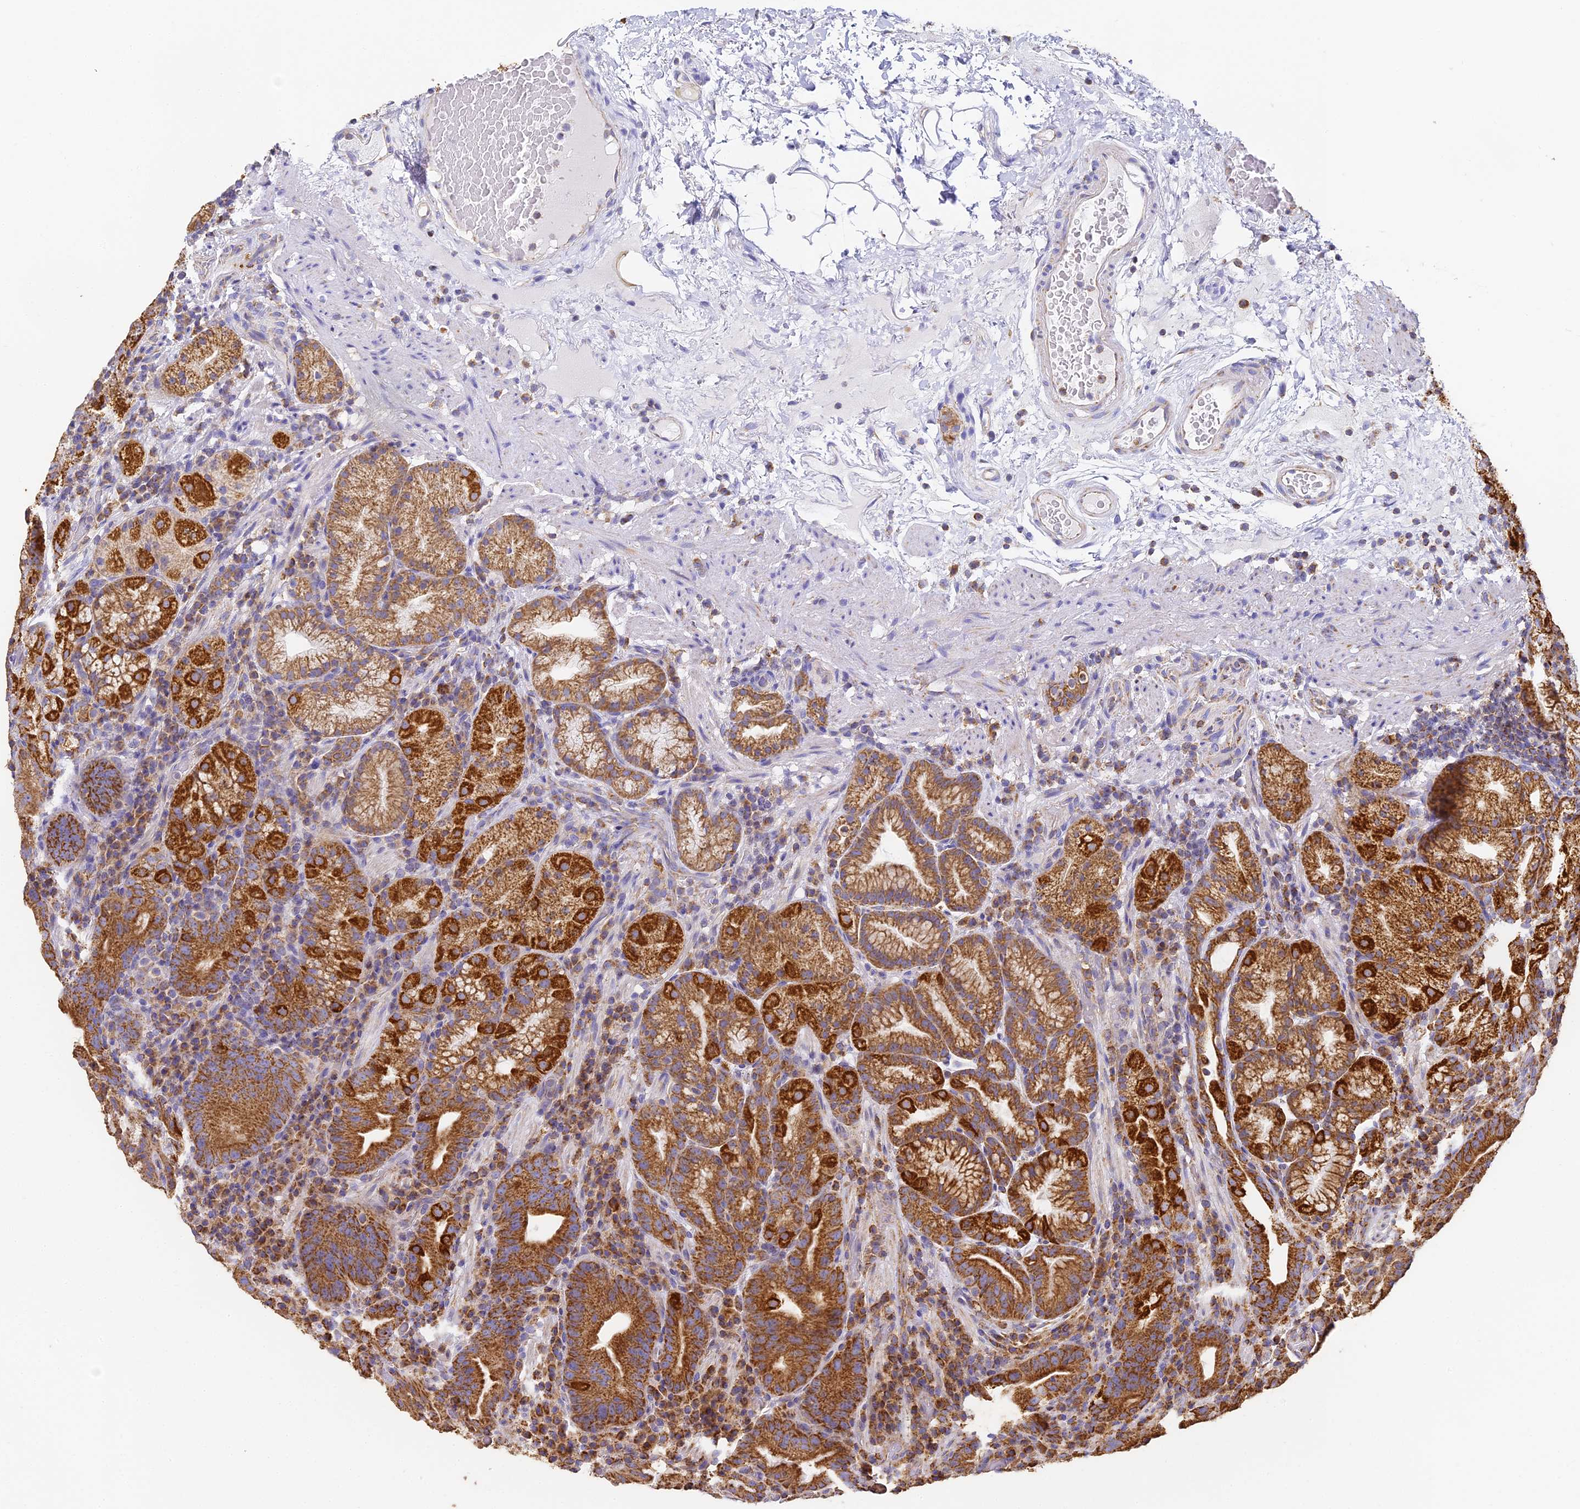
{"staining": {"intensity": "strong", "quantity": ">75%", "location": "cytoplasmic/membranous"}, "tissue": "stomach", "cell_type": "Glandular cells", "image_type": "normal", "snomed": [{"axis": "morphology", "description": "Normal tissue, NOS"}, {"axis": "morphology", "description": "Inflammation, NOS"}, {"axis": "topography", "description": "Stomach"}], "caption": "Glandular cells exhibit strong cytoplasmic/membranous positivity in approximately >75% of cells in normal stomach.", "gene": "COX6C", "patient": {"sex": "male", "age": 79}}